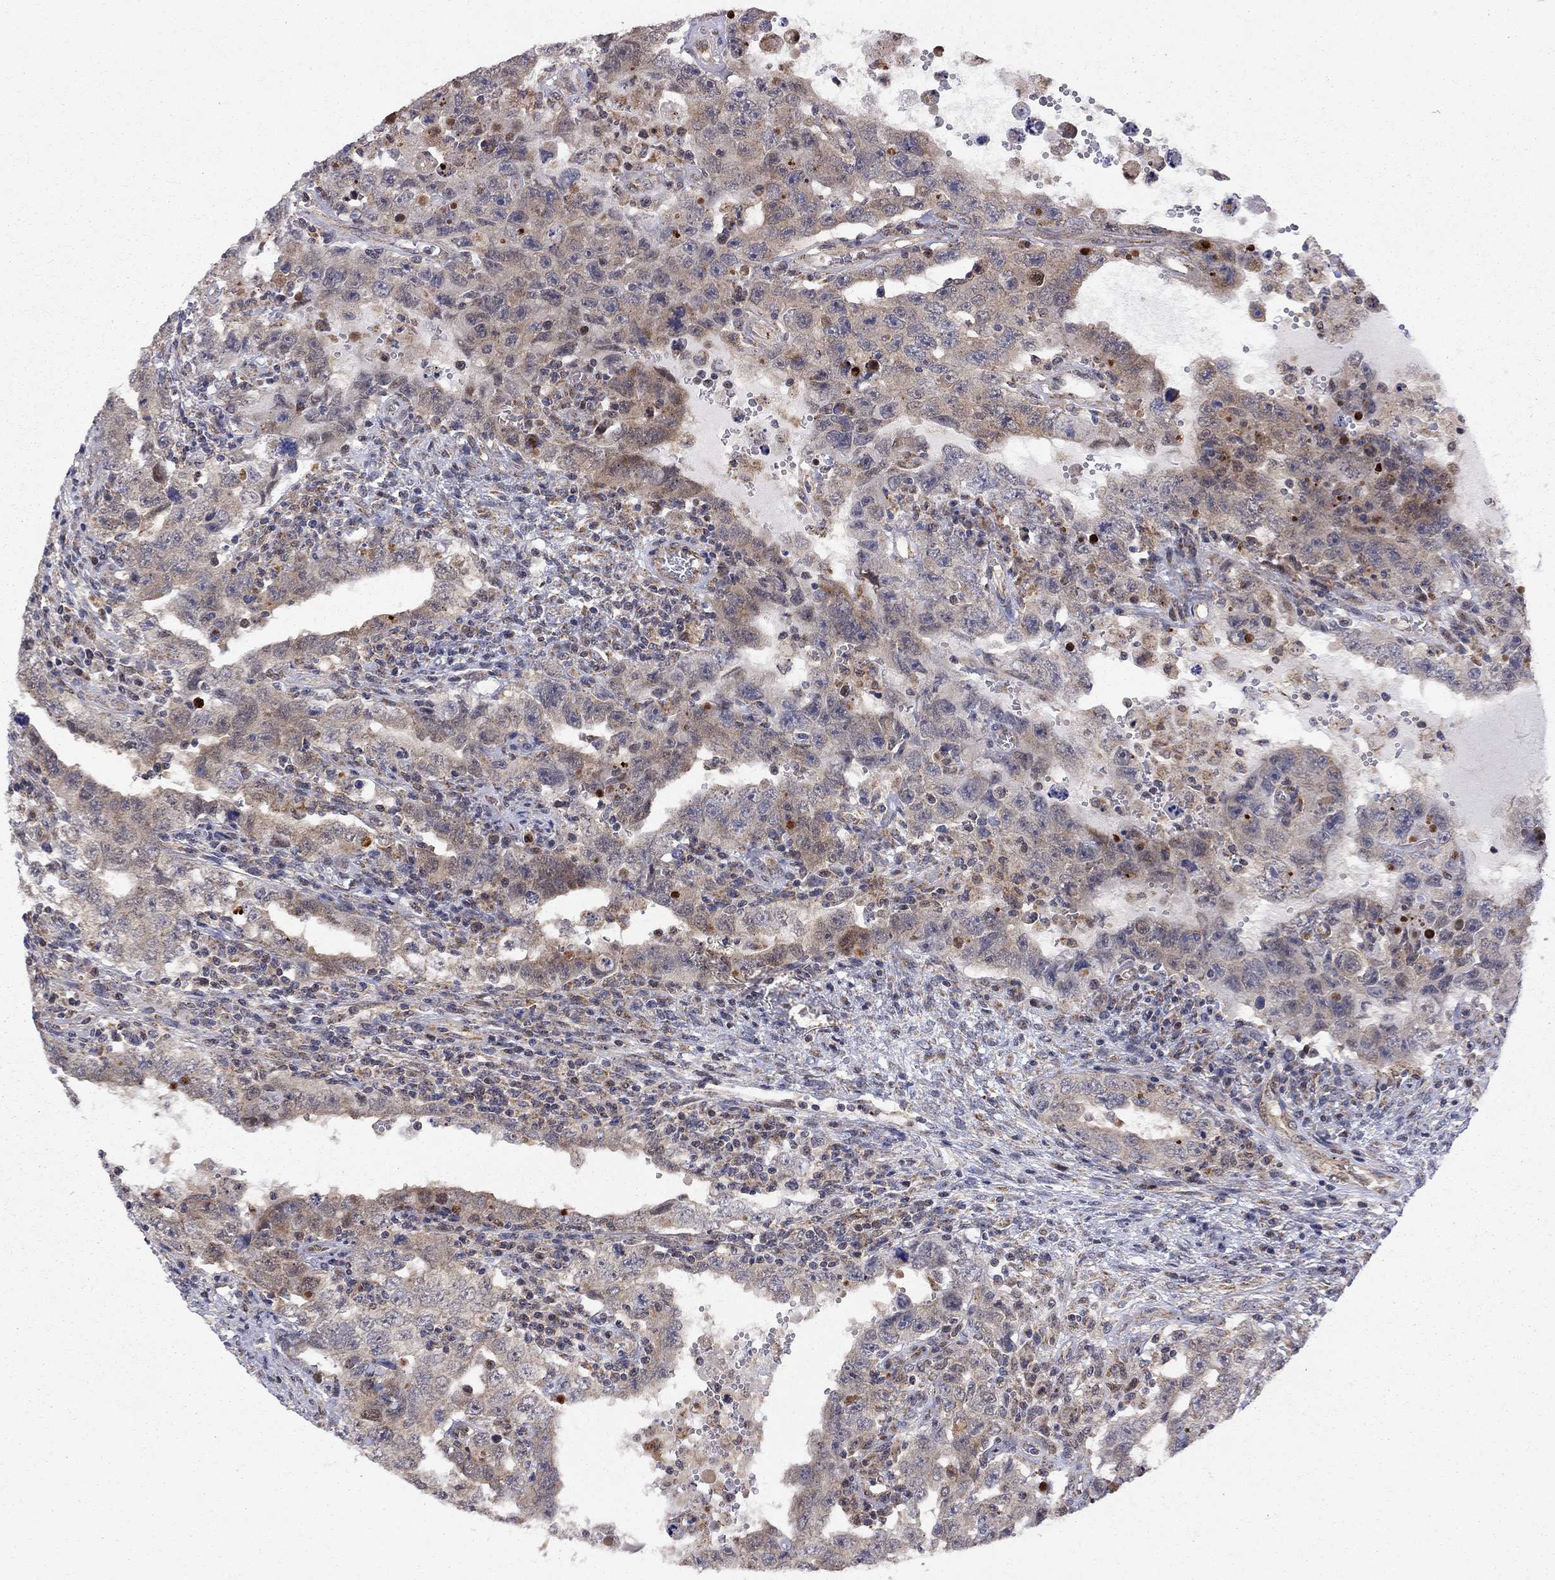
{"staining": {"intensity": "weak", "quantity": "<25%", "location": "cytoplasmic/membranous"}, "tissue": "testis cancer", "cell_type": "Tumor cells", "image_type": "cancer", "snomed": [{"axis": "morphology", "description": "Carcinoma, Embryonal, NOS"}, {"axis": "topography", "description": "Testis"}], "caption": "Immunohistochemistry histopathology image of neoplastic tissue: embryonal carcinoma (testis) stained with DAB demonstrates no significant protein positivity in tumor cells.", "gene": "ELOB", "patient": {"sex": "male", "age": 26}}